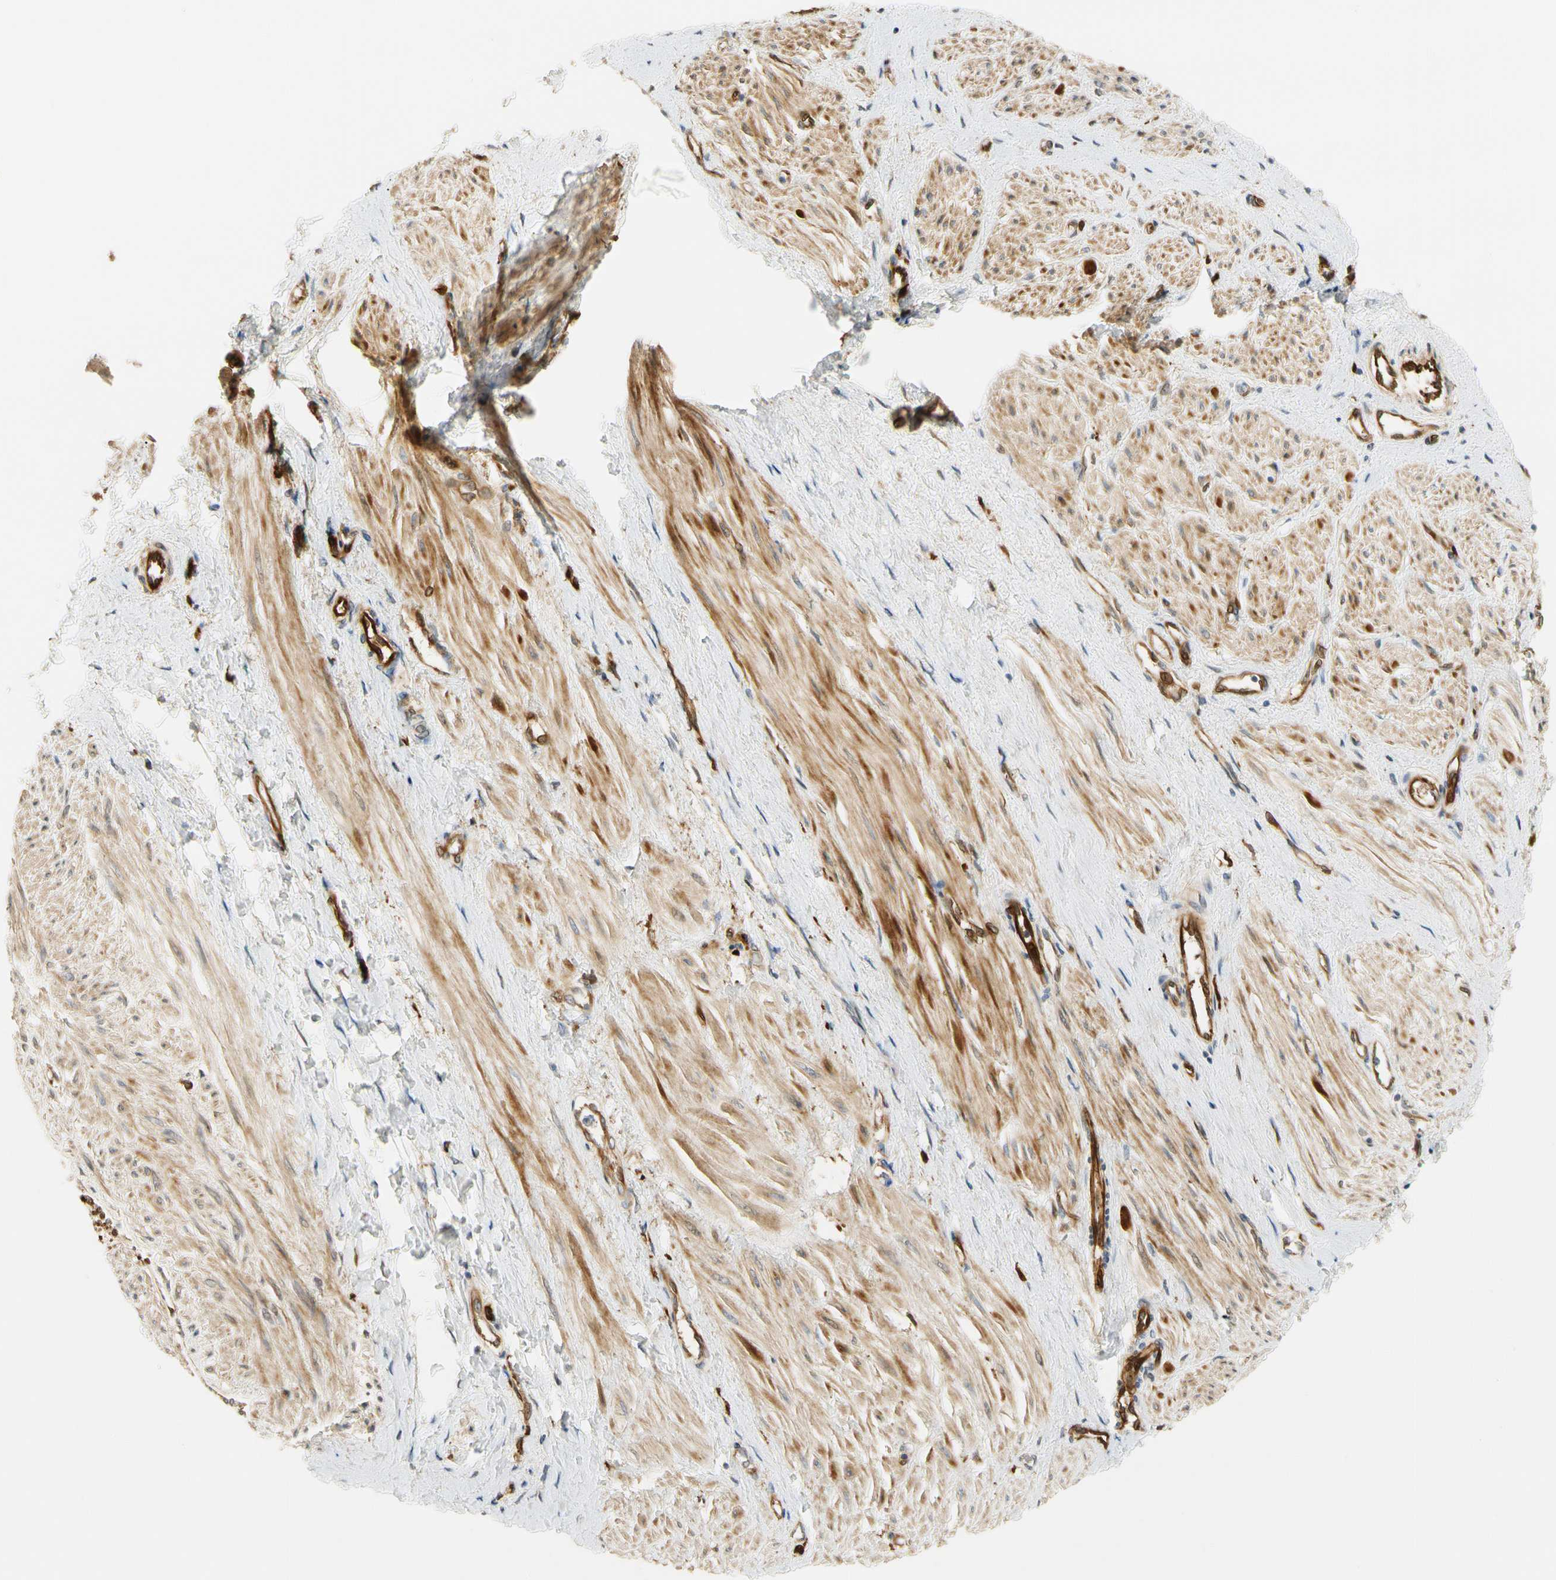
{"staining": {"intensity": "moderate", "quantity": ">75%", "location": "cytoplasmic/membranous"}, "tissue": "smooth muscle", "cell_type": "Smooth muscle cells", "image_type": "normal", "snomed": [{"axis": "morphology", "description": "Normal tissue, NOS"}, {"axis": "topography", "description": "Smooth muscle"}, {"axis": "topography", "description": "Uterus"}], "caption": "Immunohistochemical staining of unremarkable smooth muscle shows >75% levels of moderate cytoplasmic/membranous protein staining in about >75% of smooth muscle cells. The staining is performed using DAB brown chromogen to label protein expression. The nuclei are counter-stained blue using hematoxylin.", "gene": "PARP14", "patient": {"sex": "female", "age": 39}}